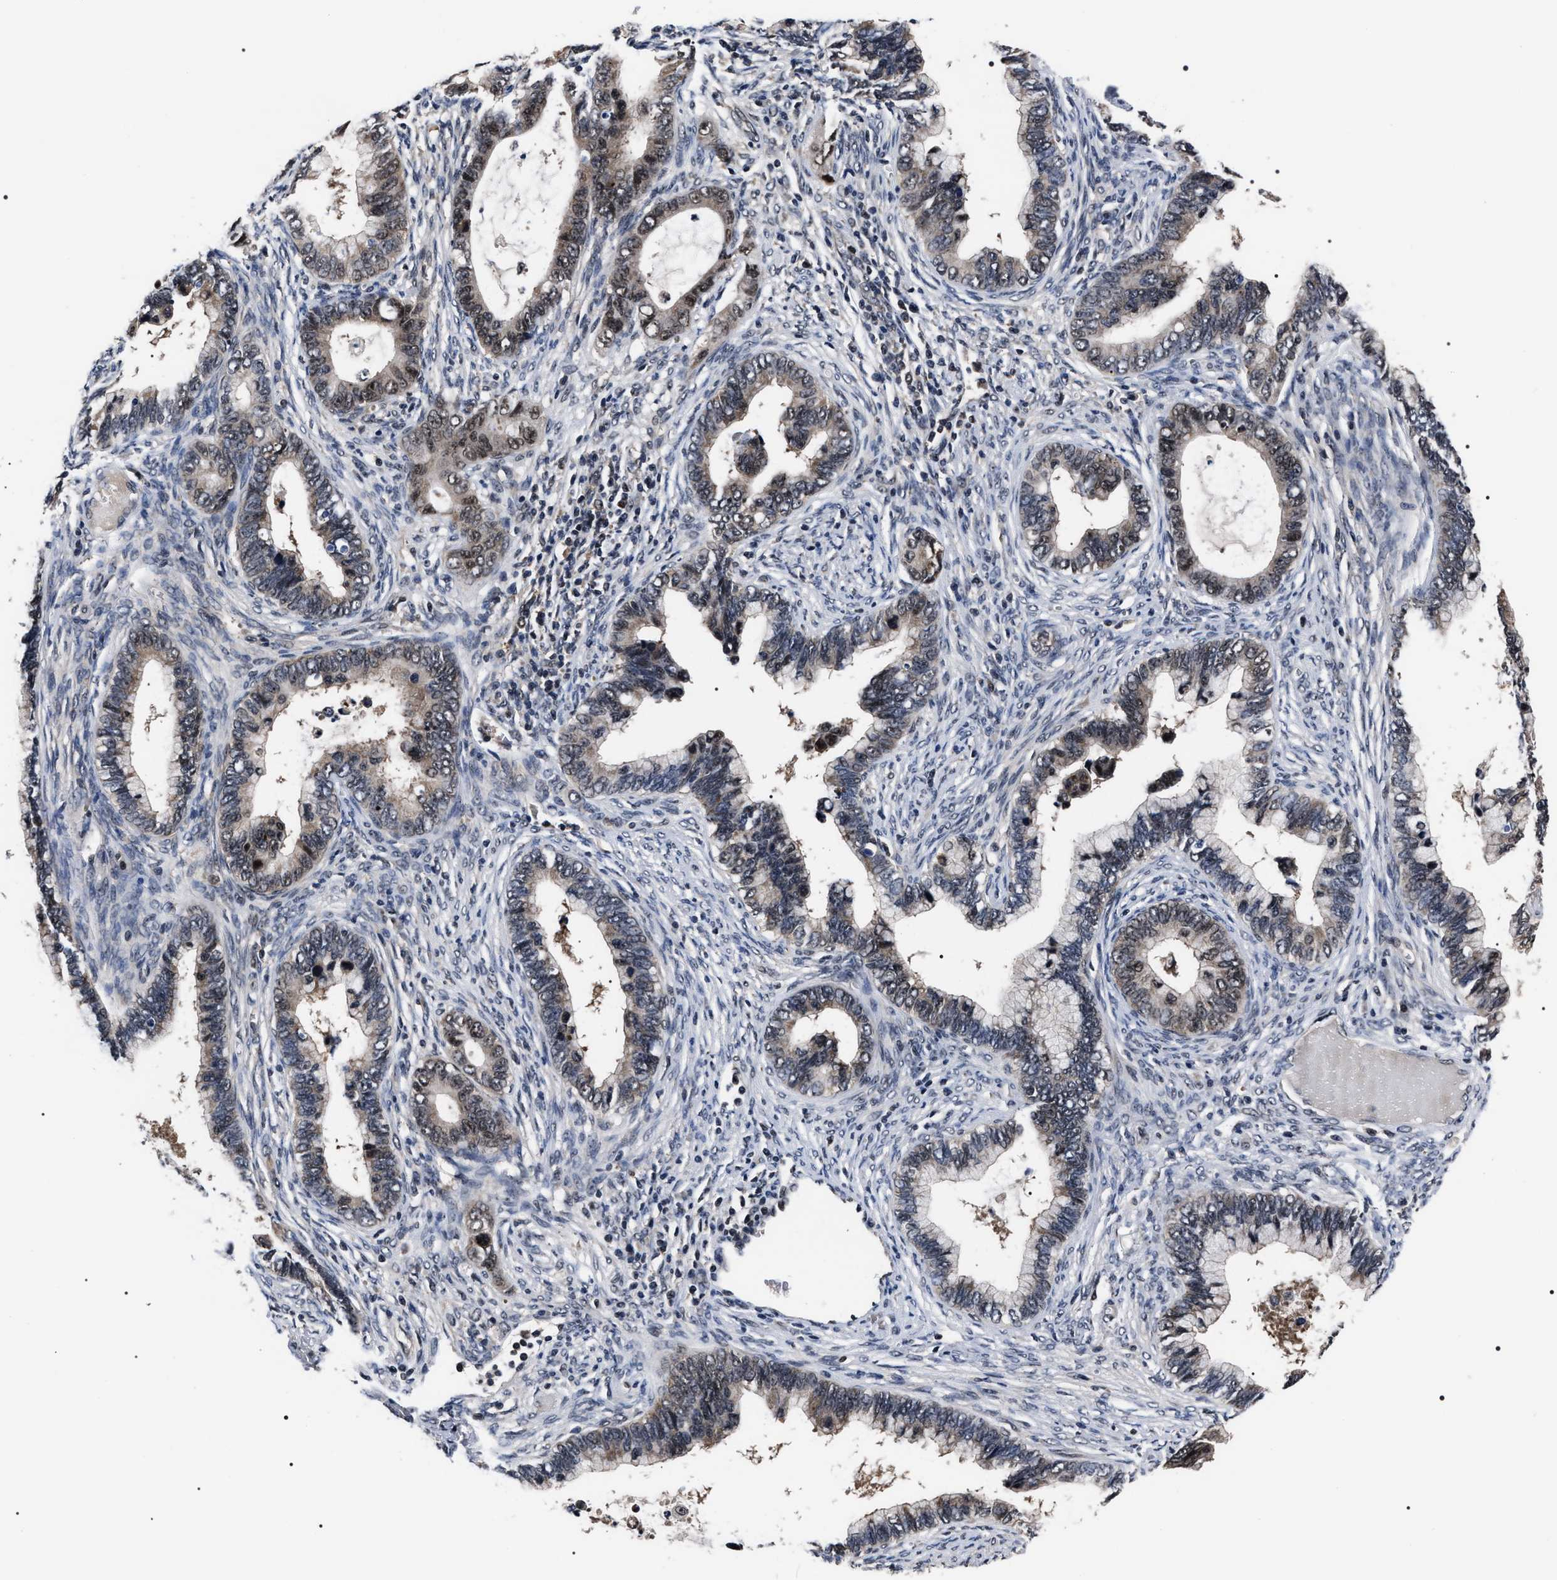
{"staining": {"intensity": "weak", "quantity": "25%-75%", "location": "cytoplasmic/membranous,nuclear"}, "tissue": "cervical cancer", "cell_type": "Tumor cells", "image_type": "cancer", "snomed": [{"axis": "morphology", "description": "Adenocarcinoma, NOS"}, {"axis": "topography", "description": "Cervix"}], "caption": "Cervical cancer (adenocarcinoma) was stained to show a protein in brown. There is low levels of weak cytoplasmic/membranous and nuclear positivity in approximately 25%-75% of tumor cells. (Brightfield microscopy of DAB IHC at high magnification).", "gene": "CSNK2A1", "patient": {"sex": "female", "age": 44}}